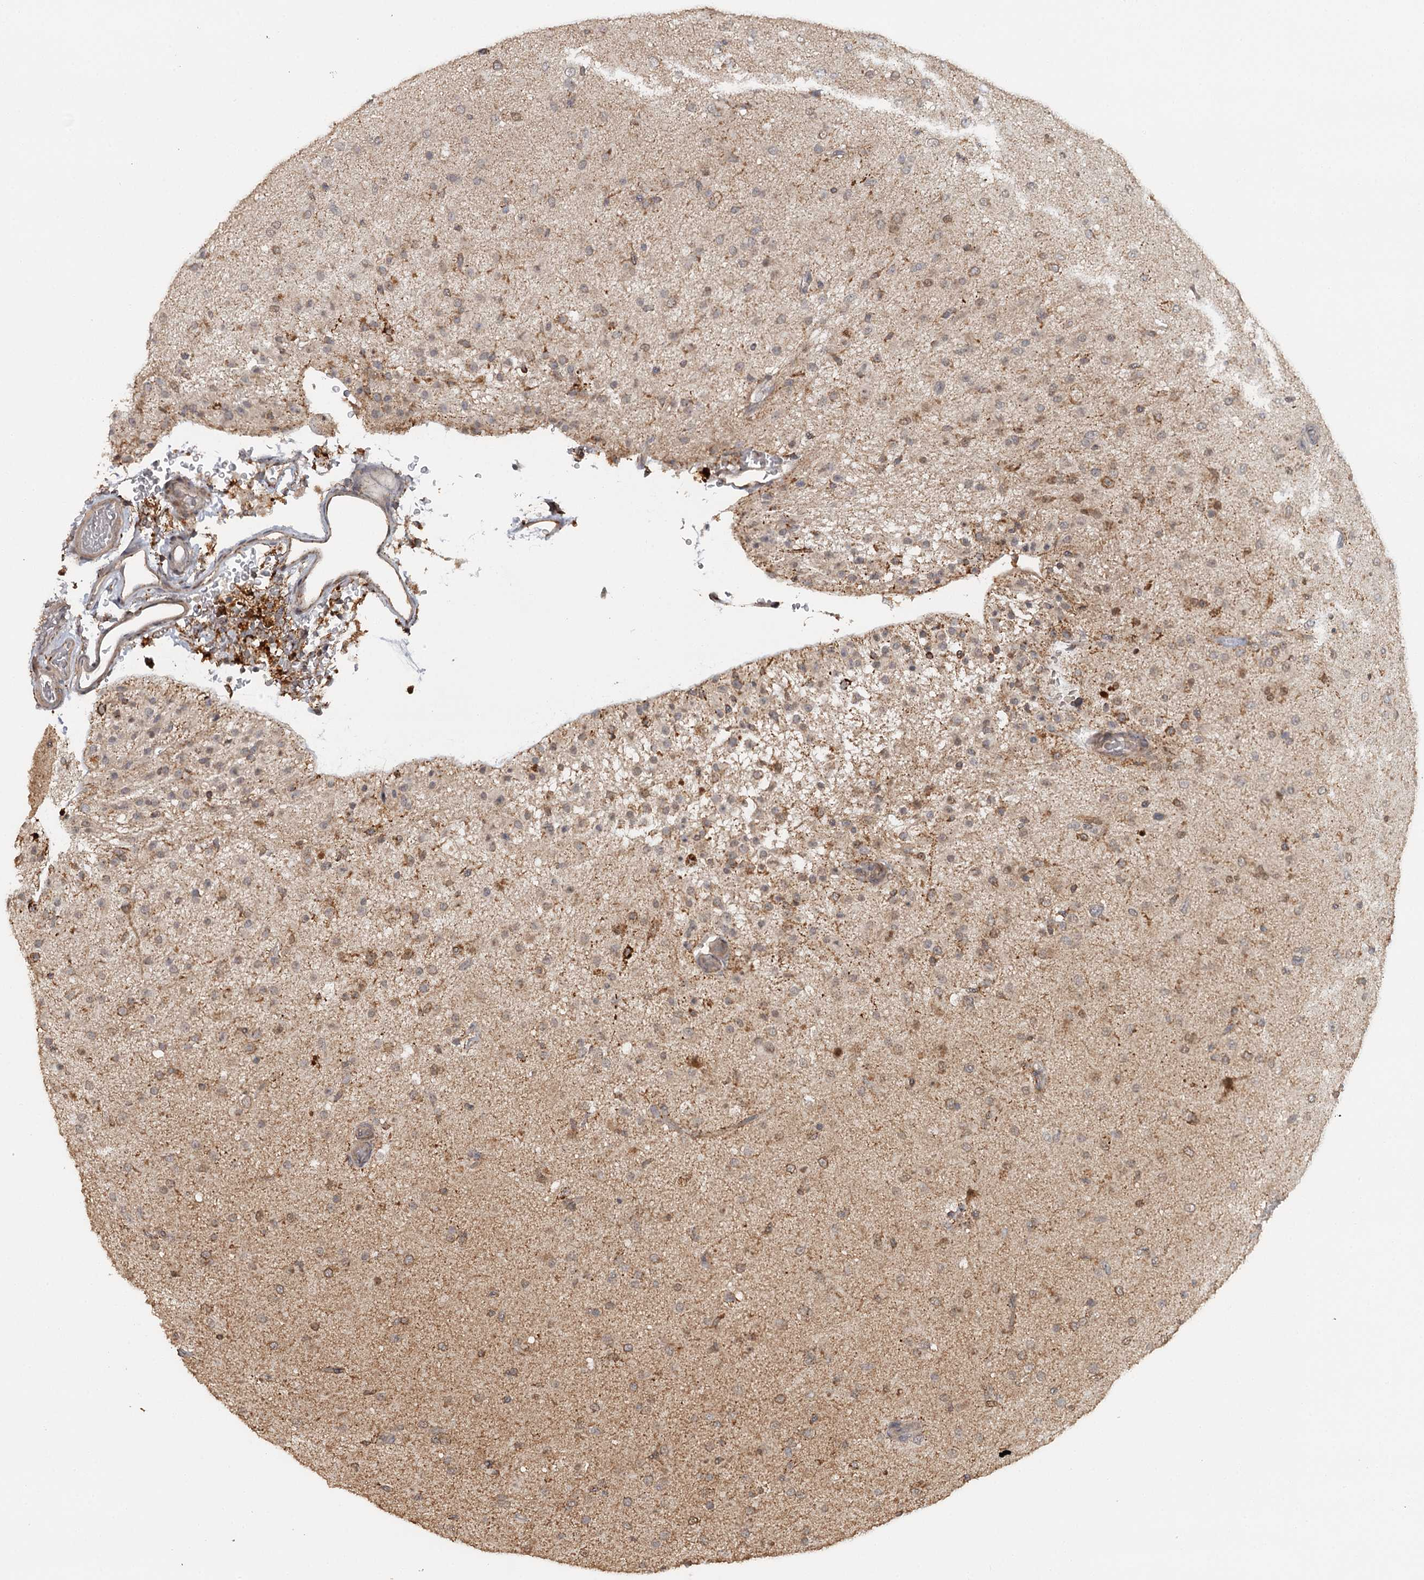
{"staining": {"intensity": "moderate", "quantity": "25%-75%", "location": "cytoplasmic/membranous"}, "tissue": "glioma", "cell_type": "Tumor cells", "image_type": "cancer", "snomed": [{"axis": "morphology", "description": "Glioma, malignant, Low grade"}, {"axis": "topography", "description": "Brain"}], "caption": "Immunohistochemical staining of glioma reveals medium levels of moderate cytoplasmic/membranous protein staining in about 25%-75% of tumor cells.", "gene": "FAXC", "patient": {"sex": "male", "age": 65}}